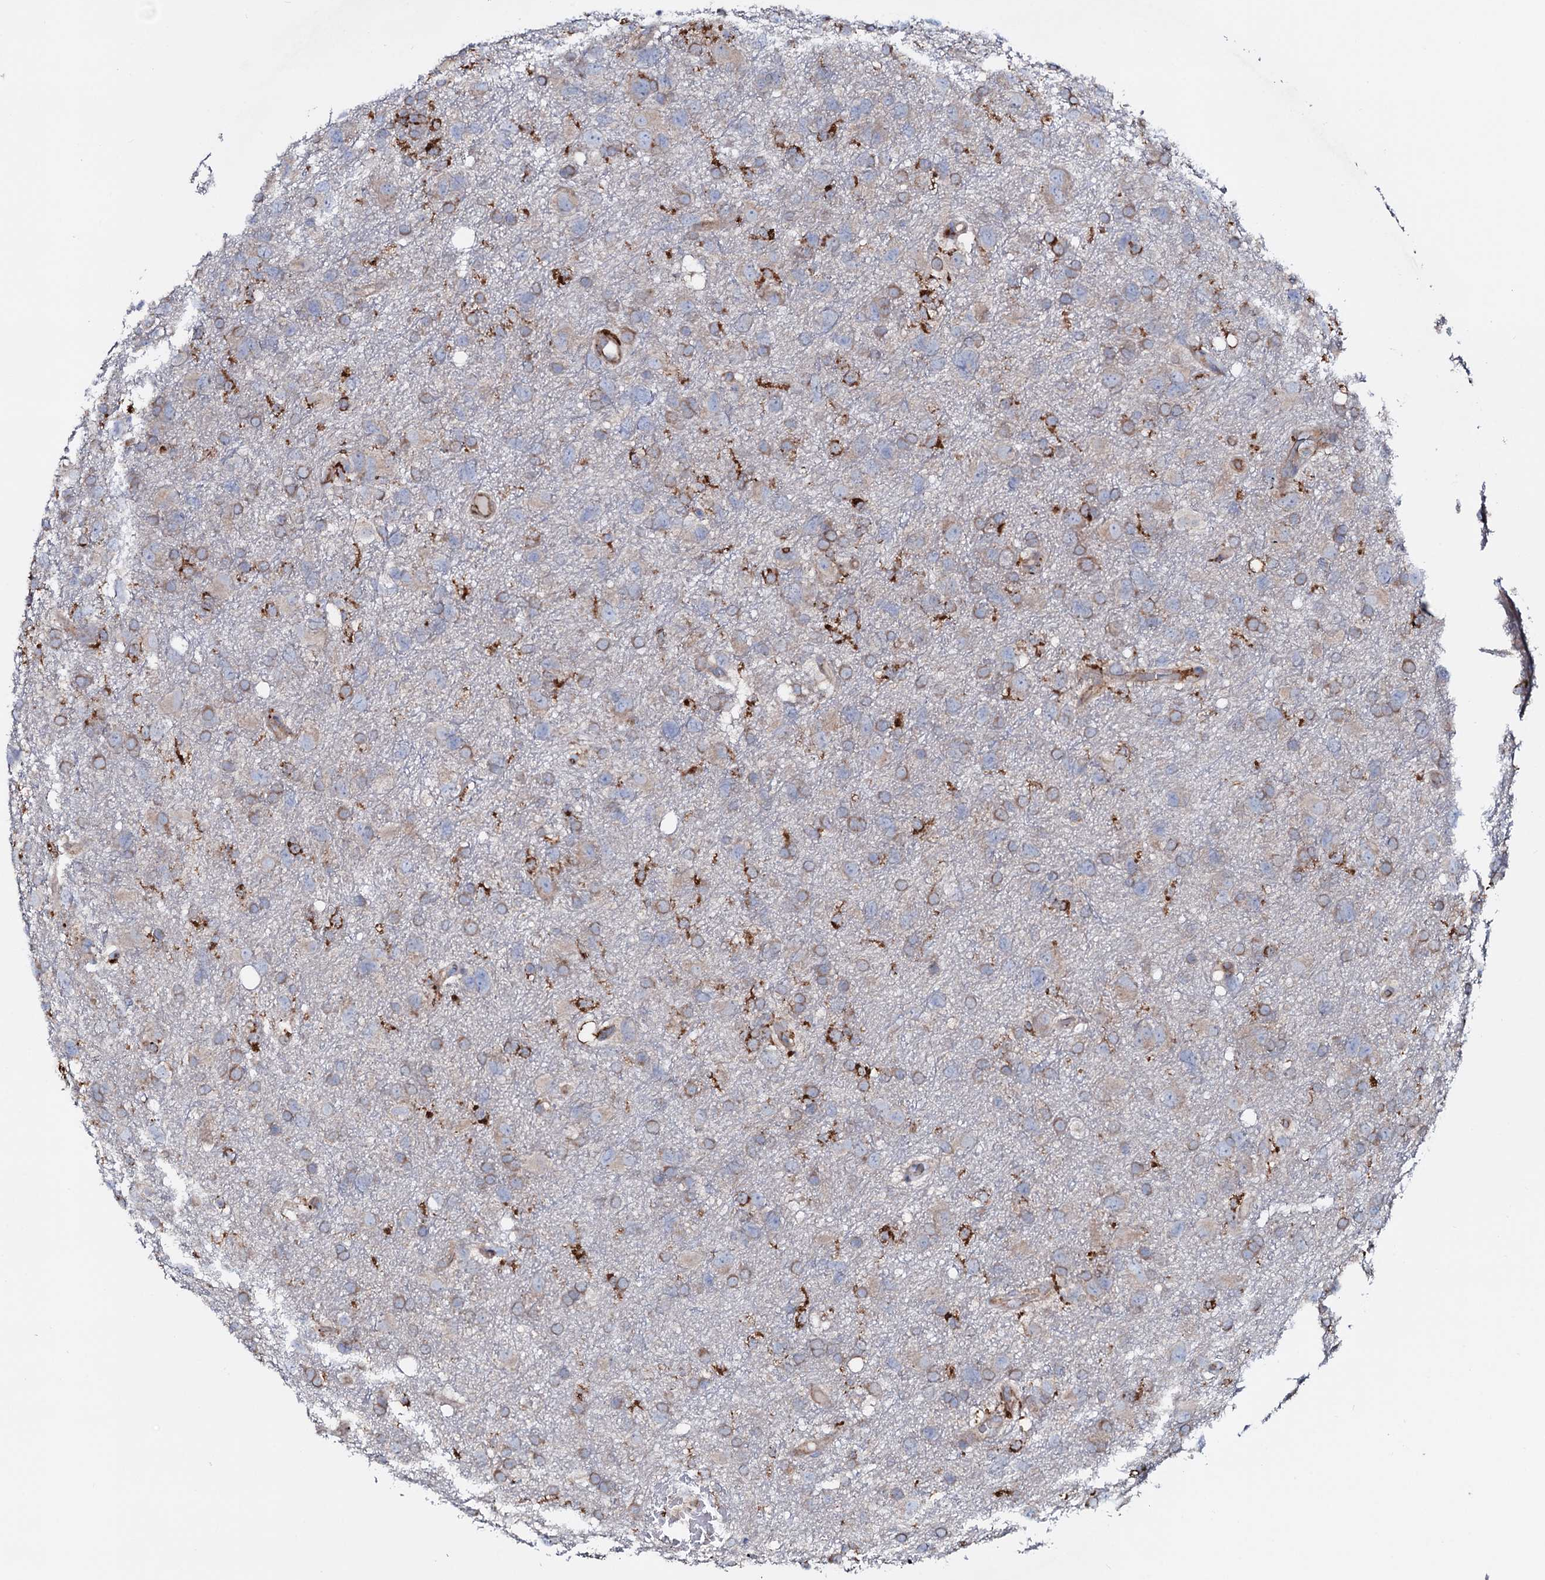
{"staining": {"intensity": "moderate", "quantity": "25%-75%", "location": "cytoplasmic/membranous"}, "tissue": "glioma", "cell_type": "Tumor cells", "image_type": "cancer", "snomed": [{"axis": "morphology", "description": "Glioma, malignant, High grade"}, {"axis": "topography", "description": "Brain"}], "caption": "IHC staining of glioma, which reveals medium levels of moderate cytoplasmic/membranous positivity in about 25%-75% of tumor cells indicating moderate cytoplasmic/membranous protein expression. The staining was performed using DAB (brown) for protein detection and nuclei were counterstained in hematoxylin (blue).", "gene": "P2RX4", "patient": {"sex": "male", "age": 61}}